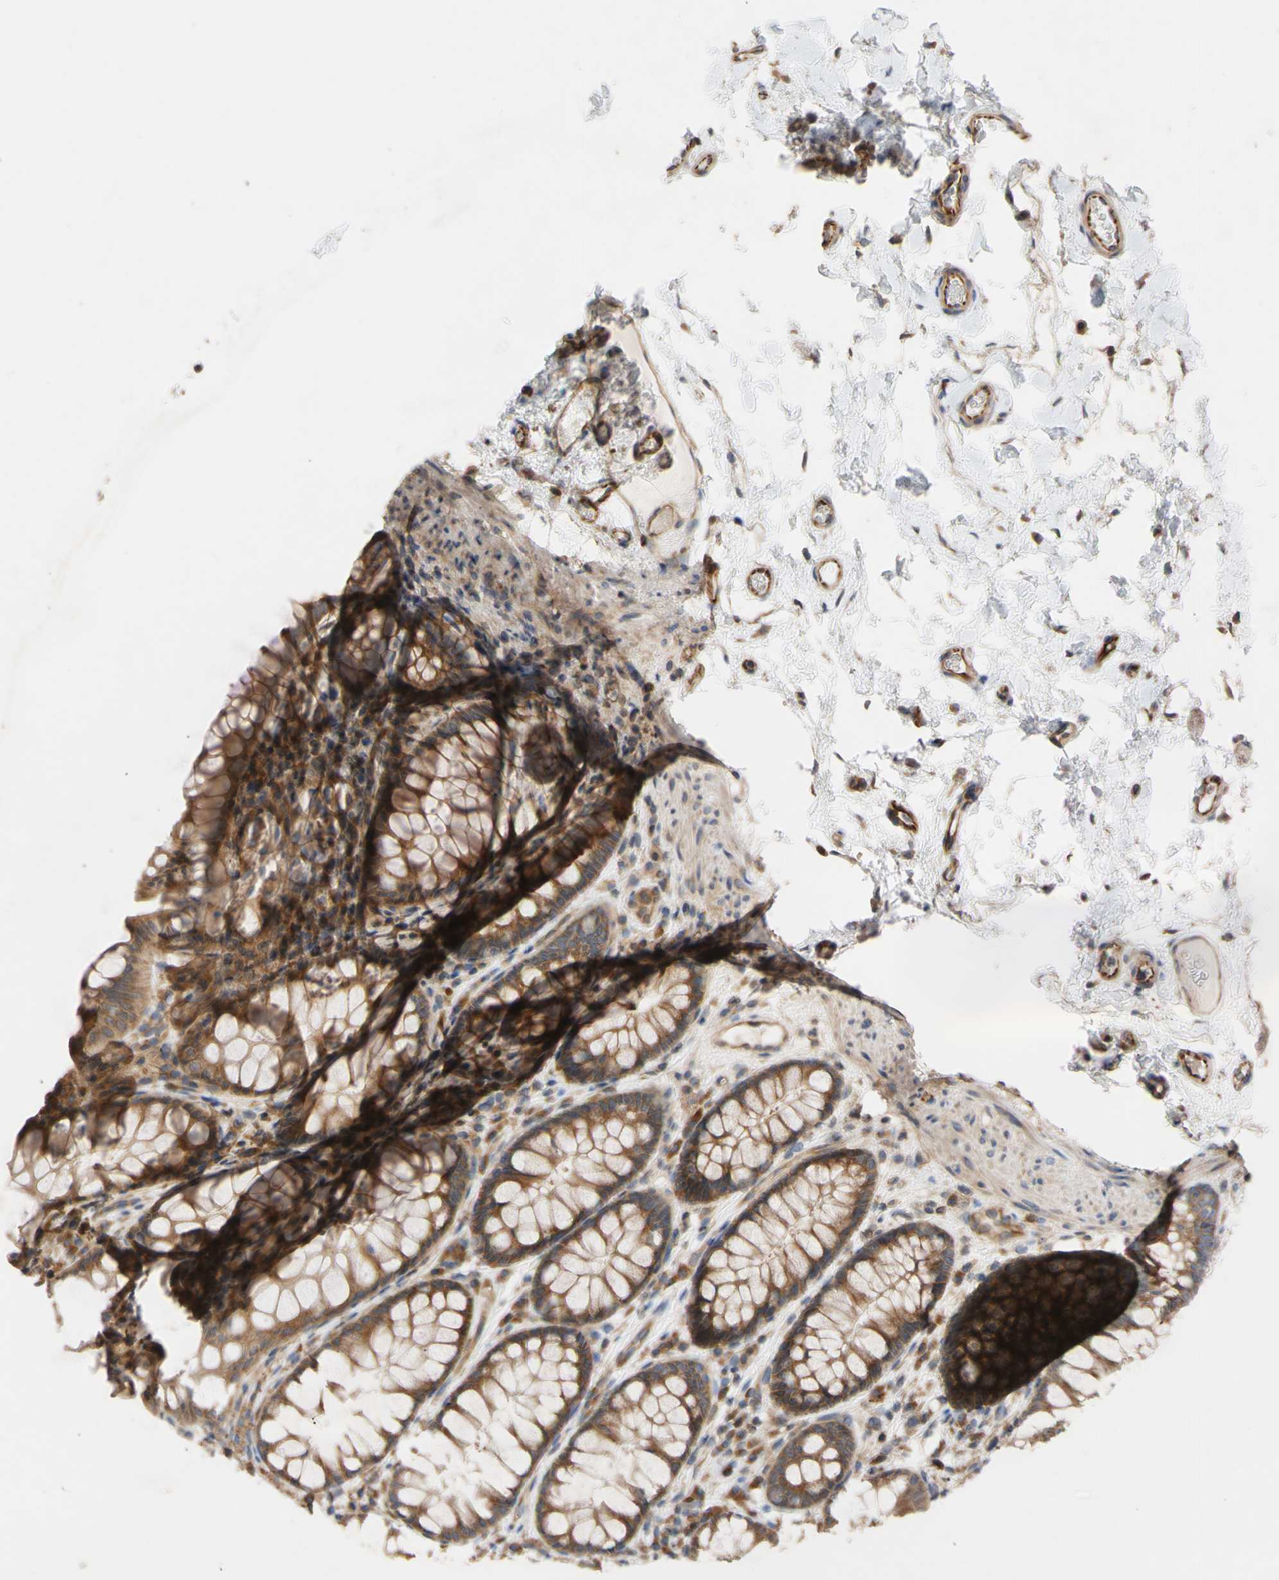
{"staining": {"intensity": "moderate", "quantity": ">75%", "location": "cytoplasmic/membranous"}, "tissue": "colon", "cell_type": "Endothelial cells", "image_type": "normal", "snomed": [{"axis": "morphology", "description": "Normal tissue, NOS"}, {"axis": "topography", "description": "Colon"}], "caption": "Immunohistochemical staining of unremarkable human colon shows moderate cytoplasmic/membranous protein expression in approximately >75% of endothelial cells.", "gene": "EIF2S3", "patient": {"sex": "female", "age": 55}}